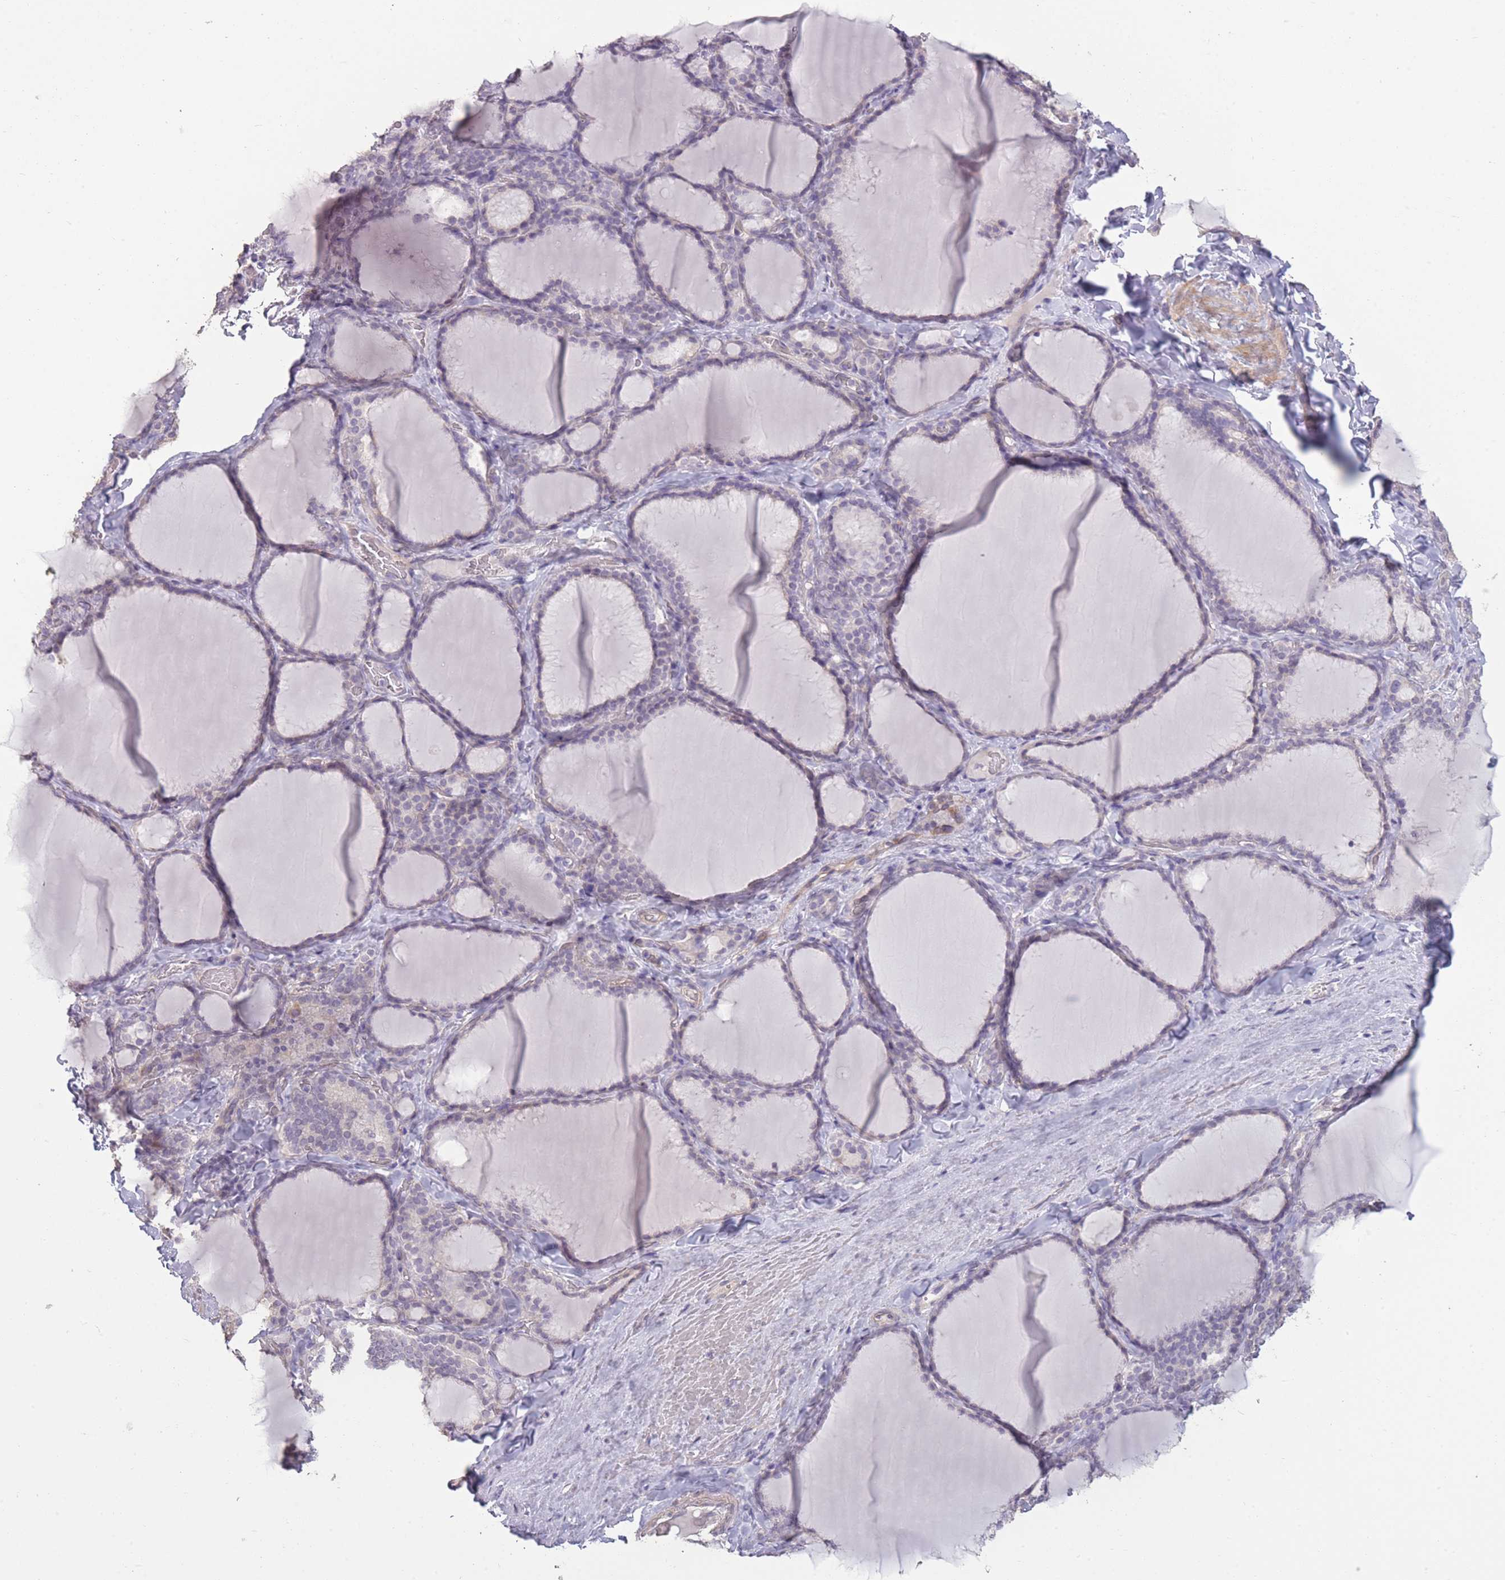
{"staining": {"intensity": "negative", "quantity": "none", "location": "none"}, "tissue": "thyroid gland", "cell_type": "Glandular cells", "image_type": "normal", "snomed": [{"axis": "morphology", "description": "Normal tissue, NOS"}, {"axis": "topography", "description": "Thyroid gland"}], "caption": "Immunohistochemistry micrograph of normal thyroid gland stained for a protein (brown), which shows no staining in glandular cells.", "gene": "ZBTB24", "patient": {"sex": "female", "age": 31}}